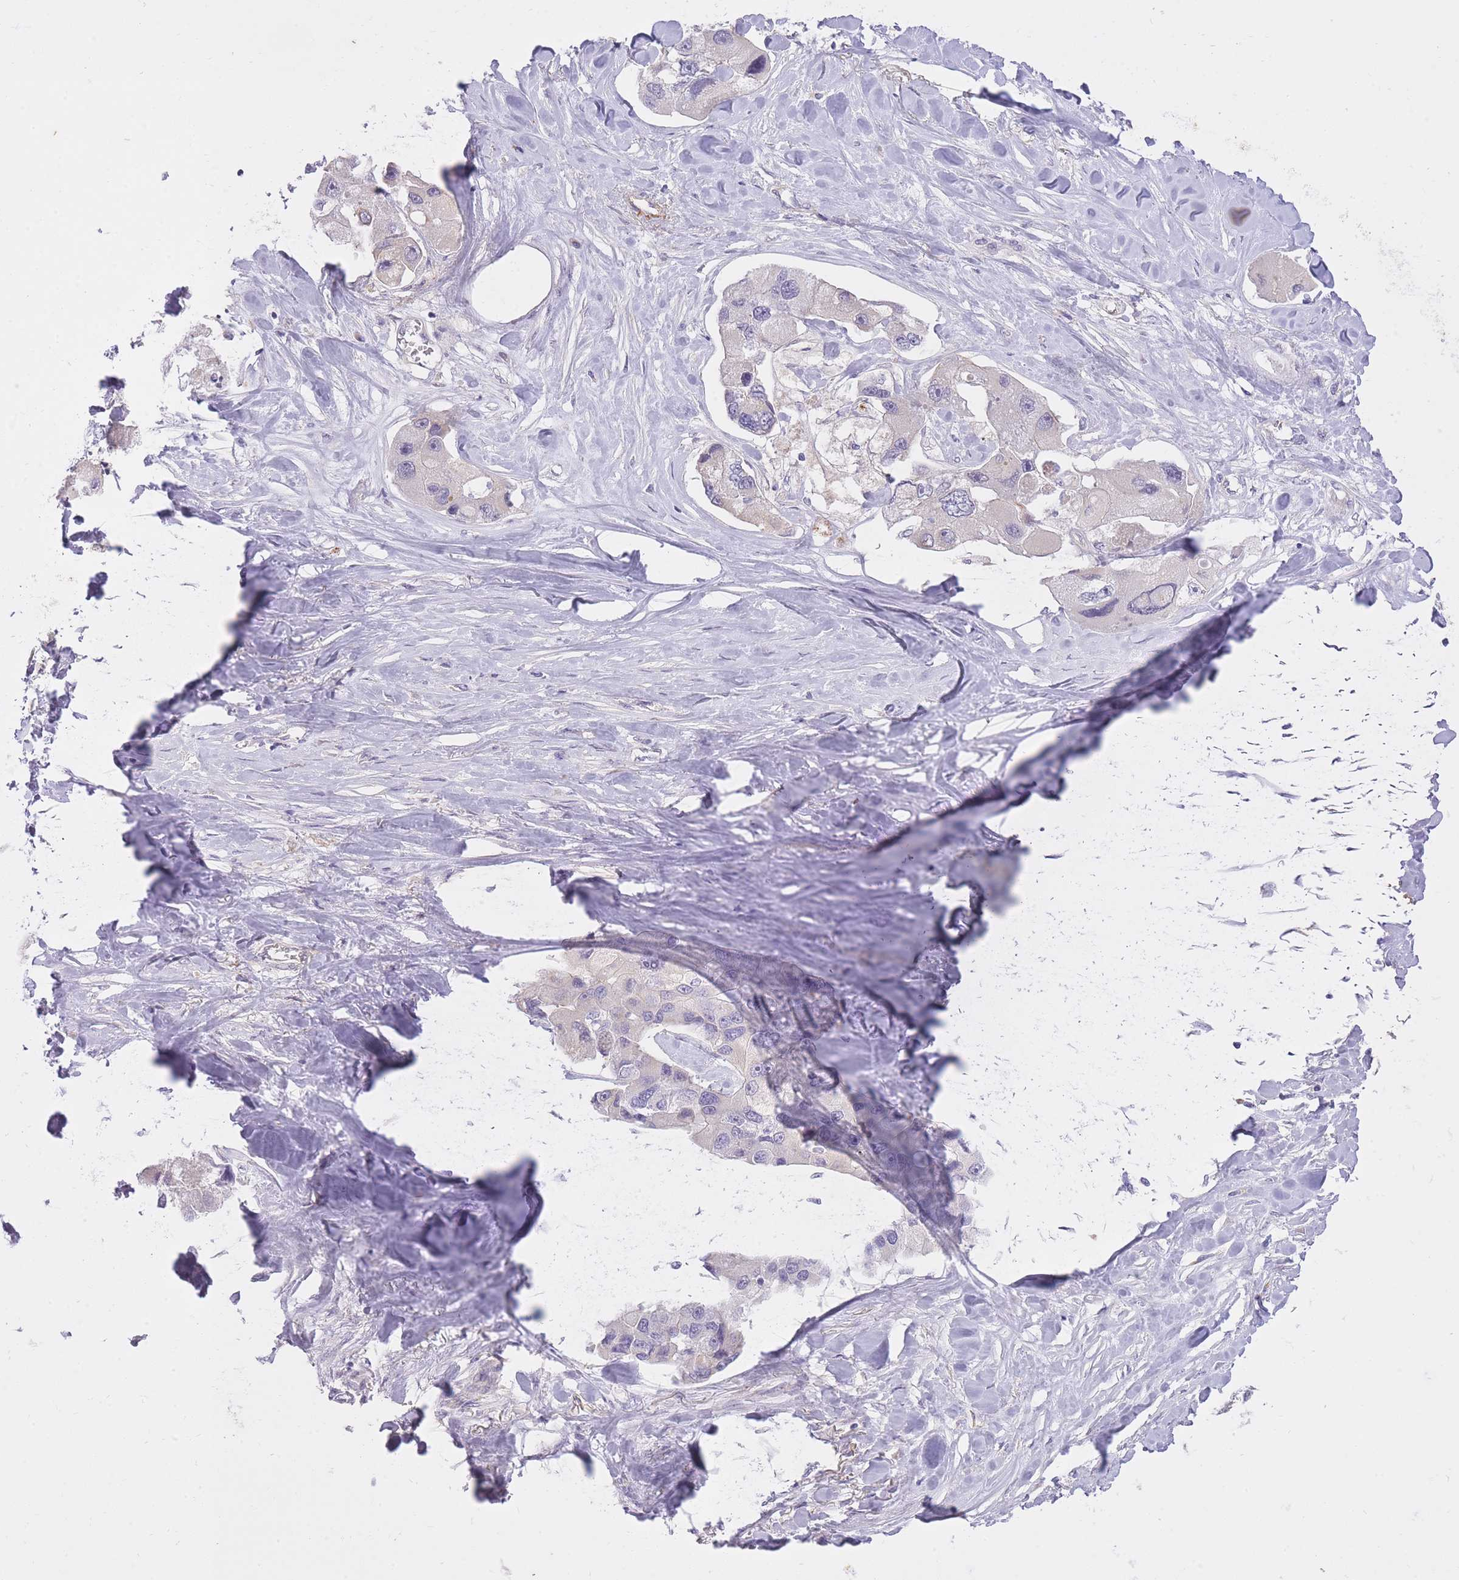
{"staining": {"intensity": "negative", "quantity": "none", "location": "none"}, "tissue": "lung cancer", "cell_type": "Tumor cells", "image_type": "cancer", "snomed": [{"axis": "morphology", "description": "Adenocarcinoma, NOS"}, {"axis": "topography", "description": "Lung"}], "caption": "Protein analysis of lung cancer displays no significant staining in tumor cells.", "gene": "REV1", "patient": {"sex": "female", "age": 54}}